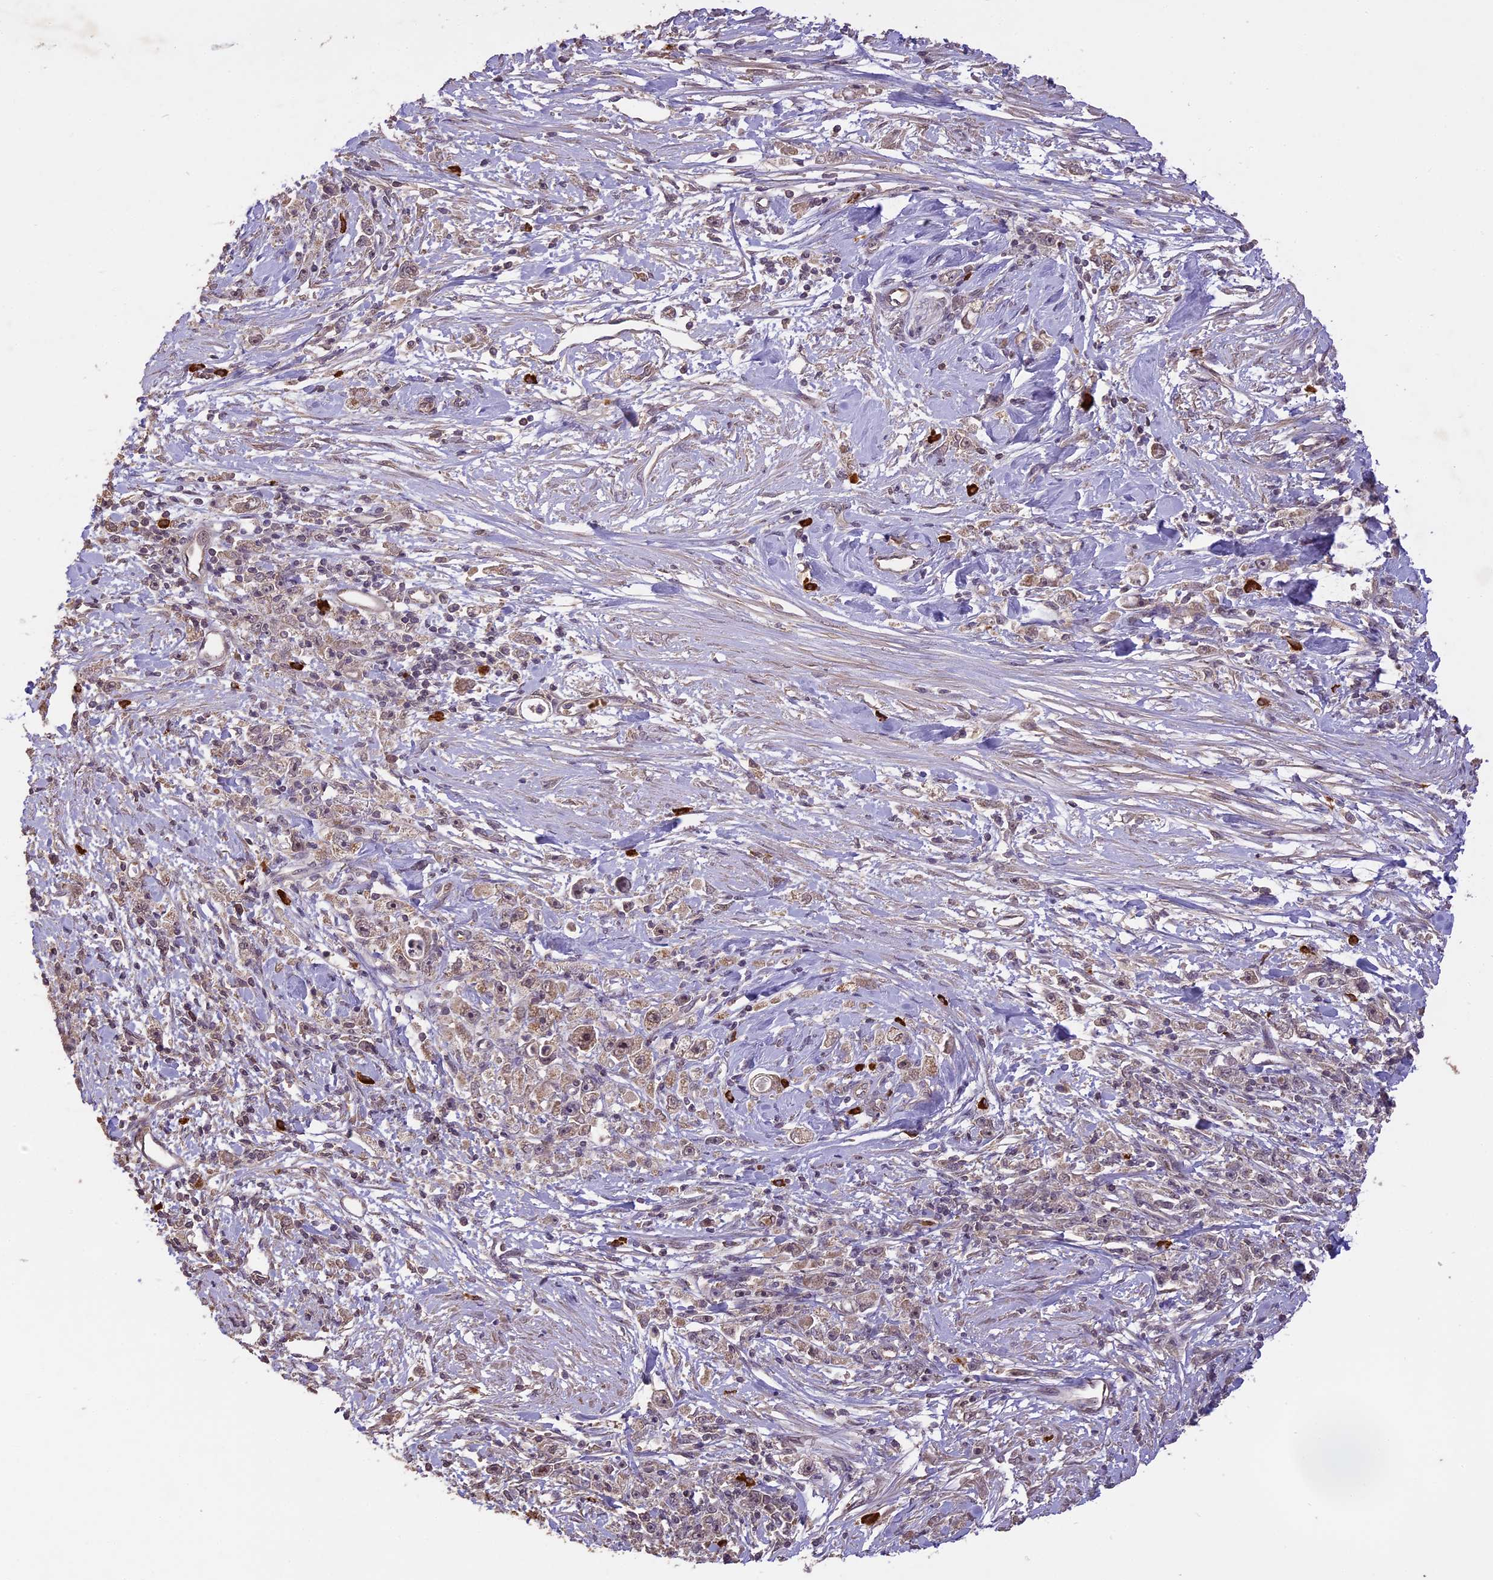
{"staining": {"intensity": "weak", "quantity": "25%-75%", "location": "cytoplasmic/membranous,nuclear"}, "tissue": "stomach cancer", "cell_type": "Tumor cells", "image_type": "cancer", "snomed": [{"axis": "morphology", "description": "Adenocarcinoma, NOS"}, {"axis": "topography", "description": "Stomach"}], "caption": "A histopathology image of stomach adenocarcinoma stained for a protein demonstrates weak cytoplasmic/membranous and nuclear brown staining in tumor cells.", "gene": "TIGD7", "patient": {"sex": "female", "age": 59}}